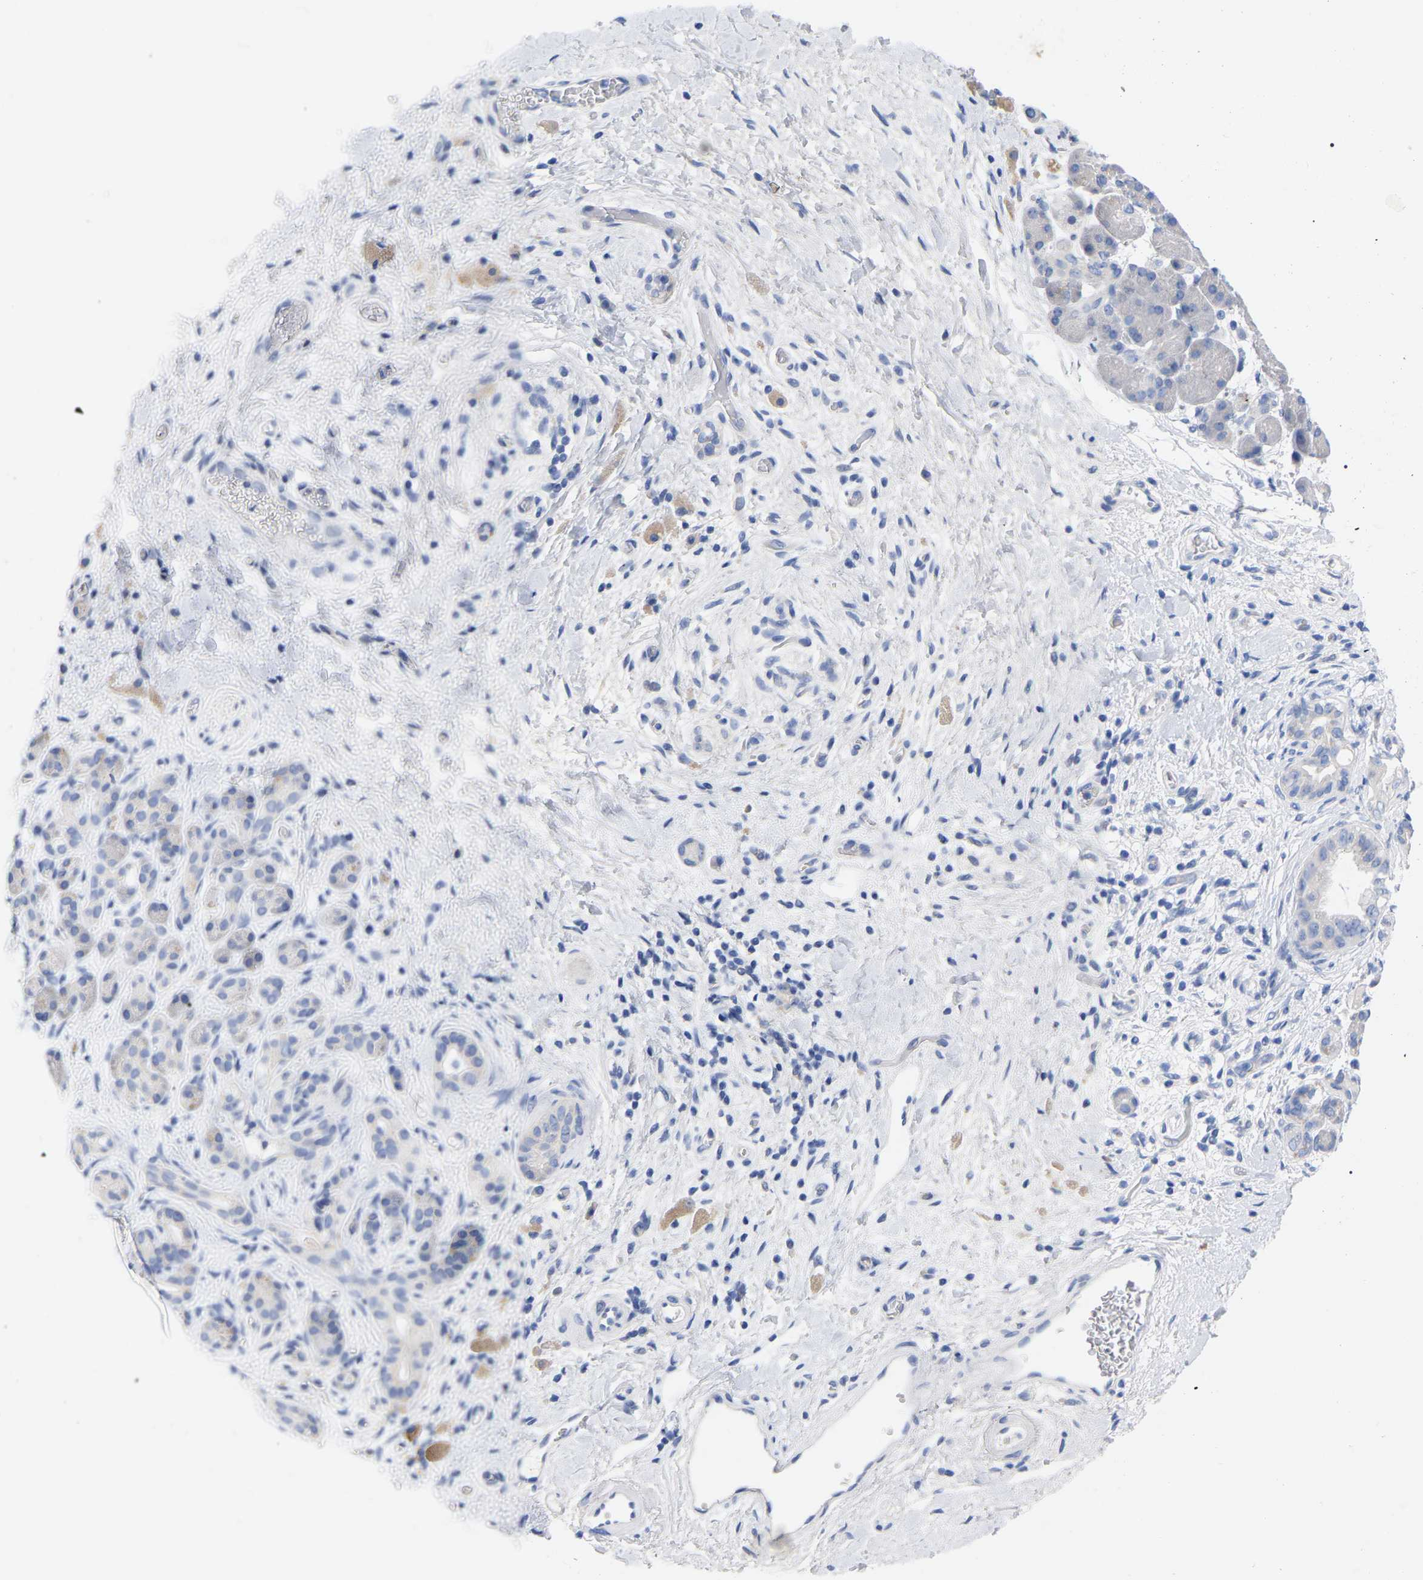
{"staining": {"intensity": "negative", "quantity": "none", "location": "none"}, "tissue": "pancreatic cancer", "cell_type": "Tumor cells", "image_type": "cancer", "snomed": [{"axis": "morphology", "description": "Adenocarcinoma, NOS"}, {"axis": "topography", "description": "Pancreas"}], "caption": "The image exhibits no significant staining in tumor cells of pancreatic adenocarcinoma. Brightfield microscopy of IHC stained with DAB (3,3'-diaminobenzidine) (brown) and hematoxylin (blue), captured at high magnification.", "gene": "HAPLN1", "patient": {"sex": "male", "age": 55}}